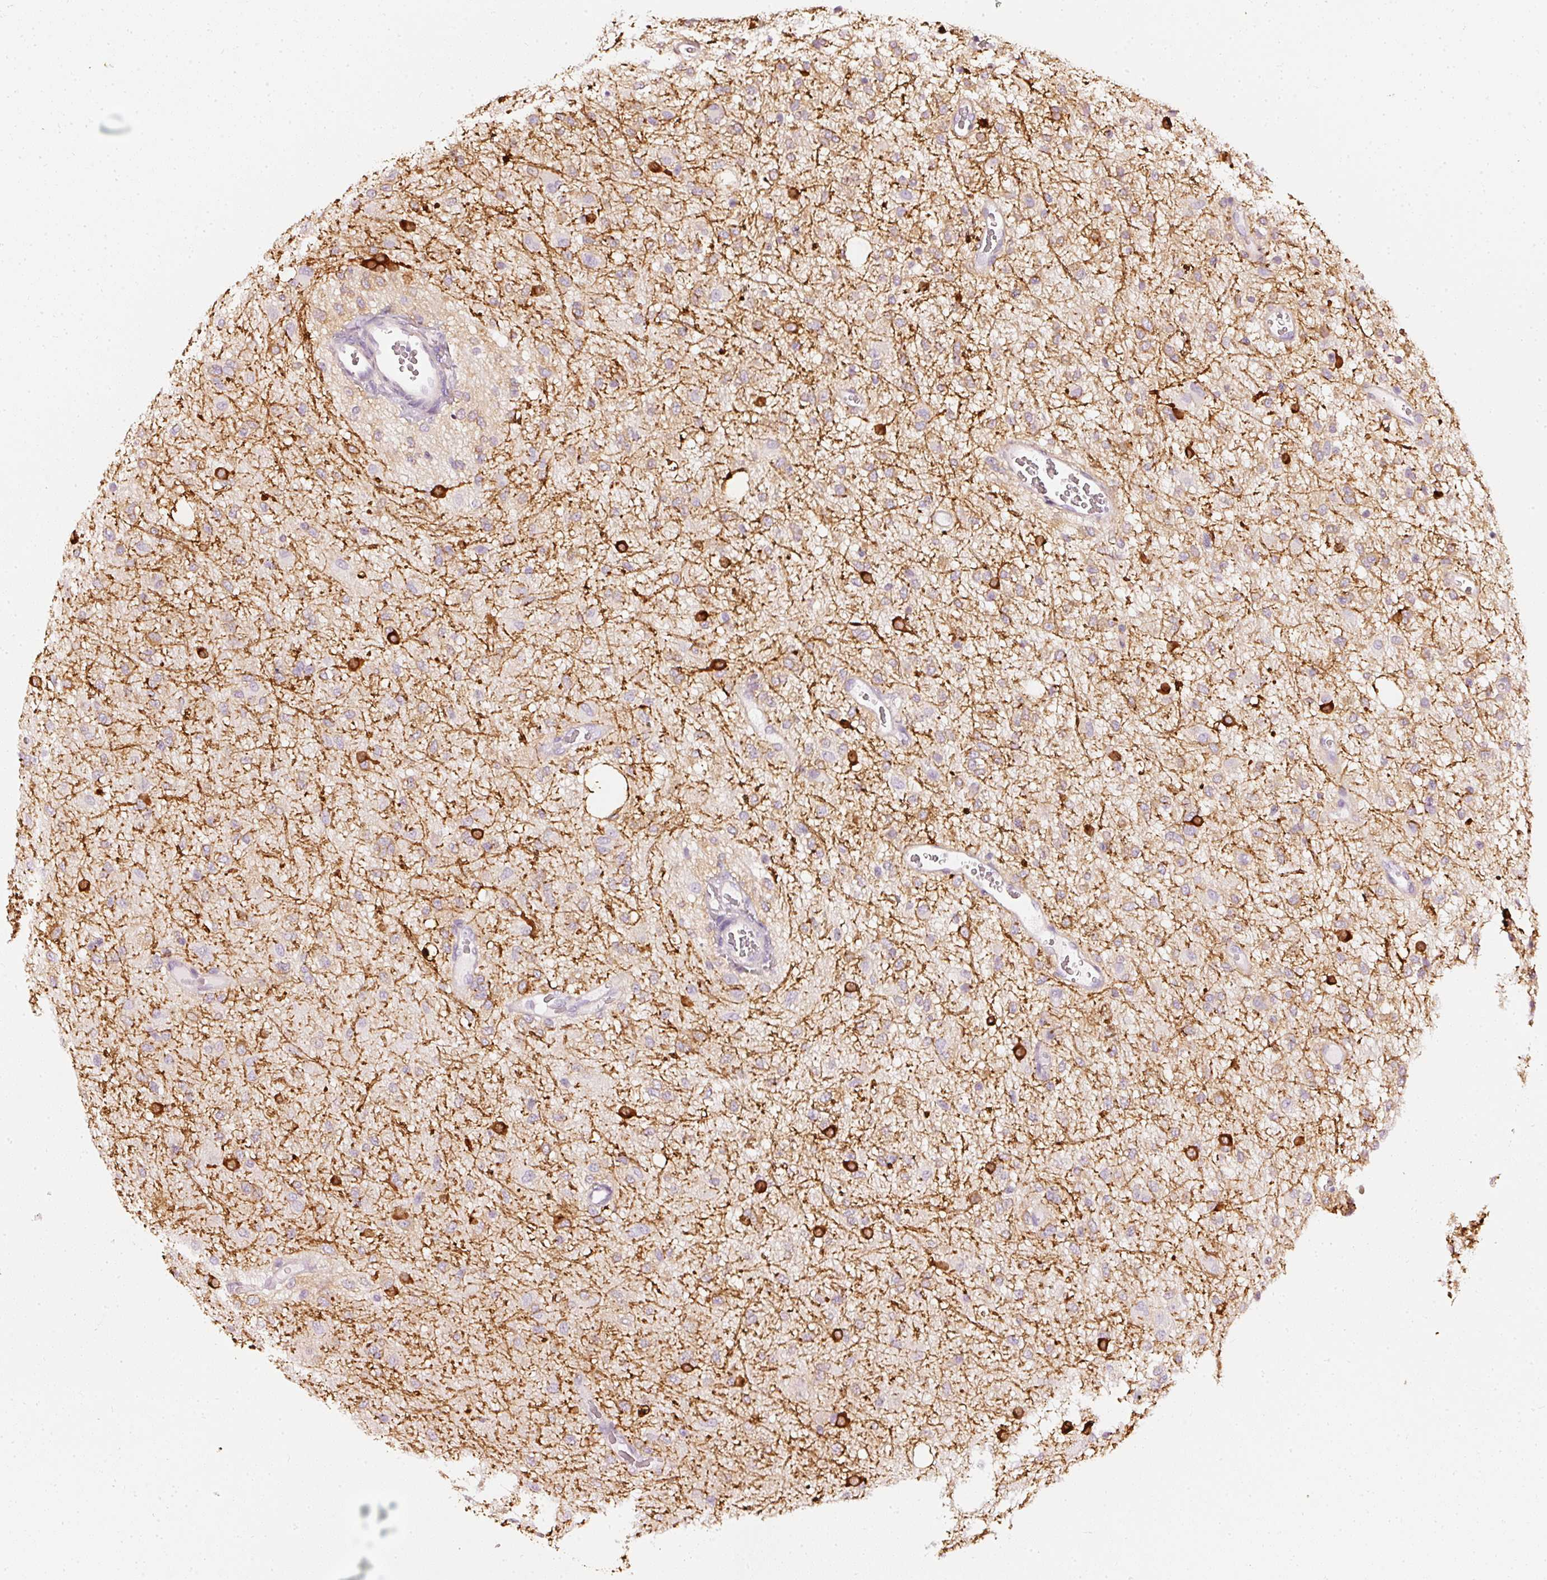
{"staining": {"intensity": "strong", "quantity": "25%-75%", "location": "cytoplasmic/membranous"}, "tissue": "glioma", "cell_type": "Tumor cells", "image_type": "cancer", "snomed": [{"axis": "morphology", "description": "Glioma, malignant, Low grade"}, {"axis": "topography", "description": "Cerebellum"}], "caption": "Immunohistochemical staining of malignant glioma (low-grade) exhibits high levels of strong cytoplasmic/membranous protein expression in approximately 25%-75% of tumor cells. (IHC, brightfield microscopy, high magnification).", "gene": "CNP", "patient": {"sex": "female", "age": 5}}